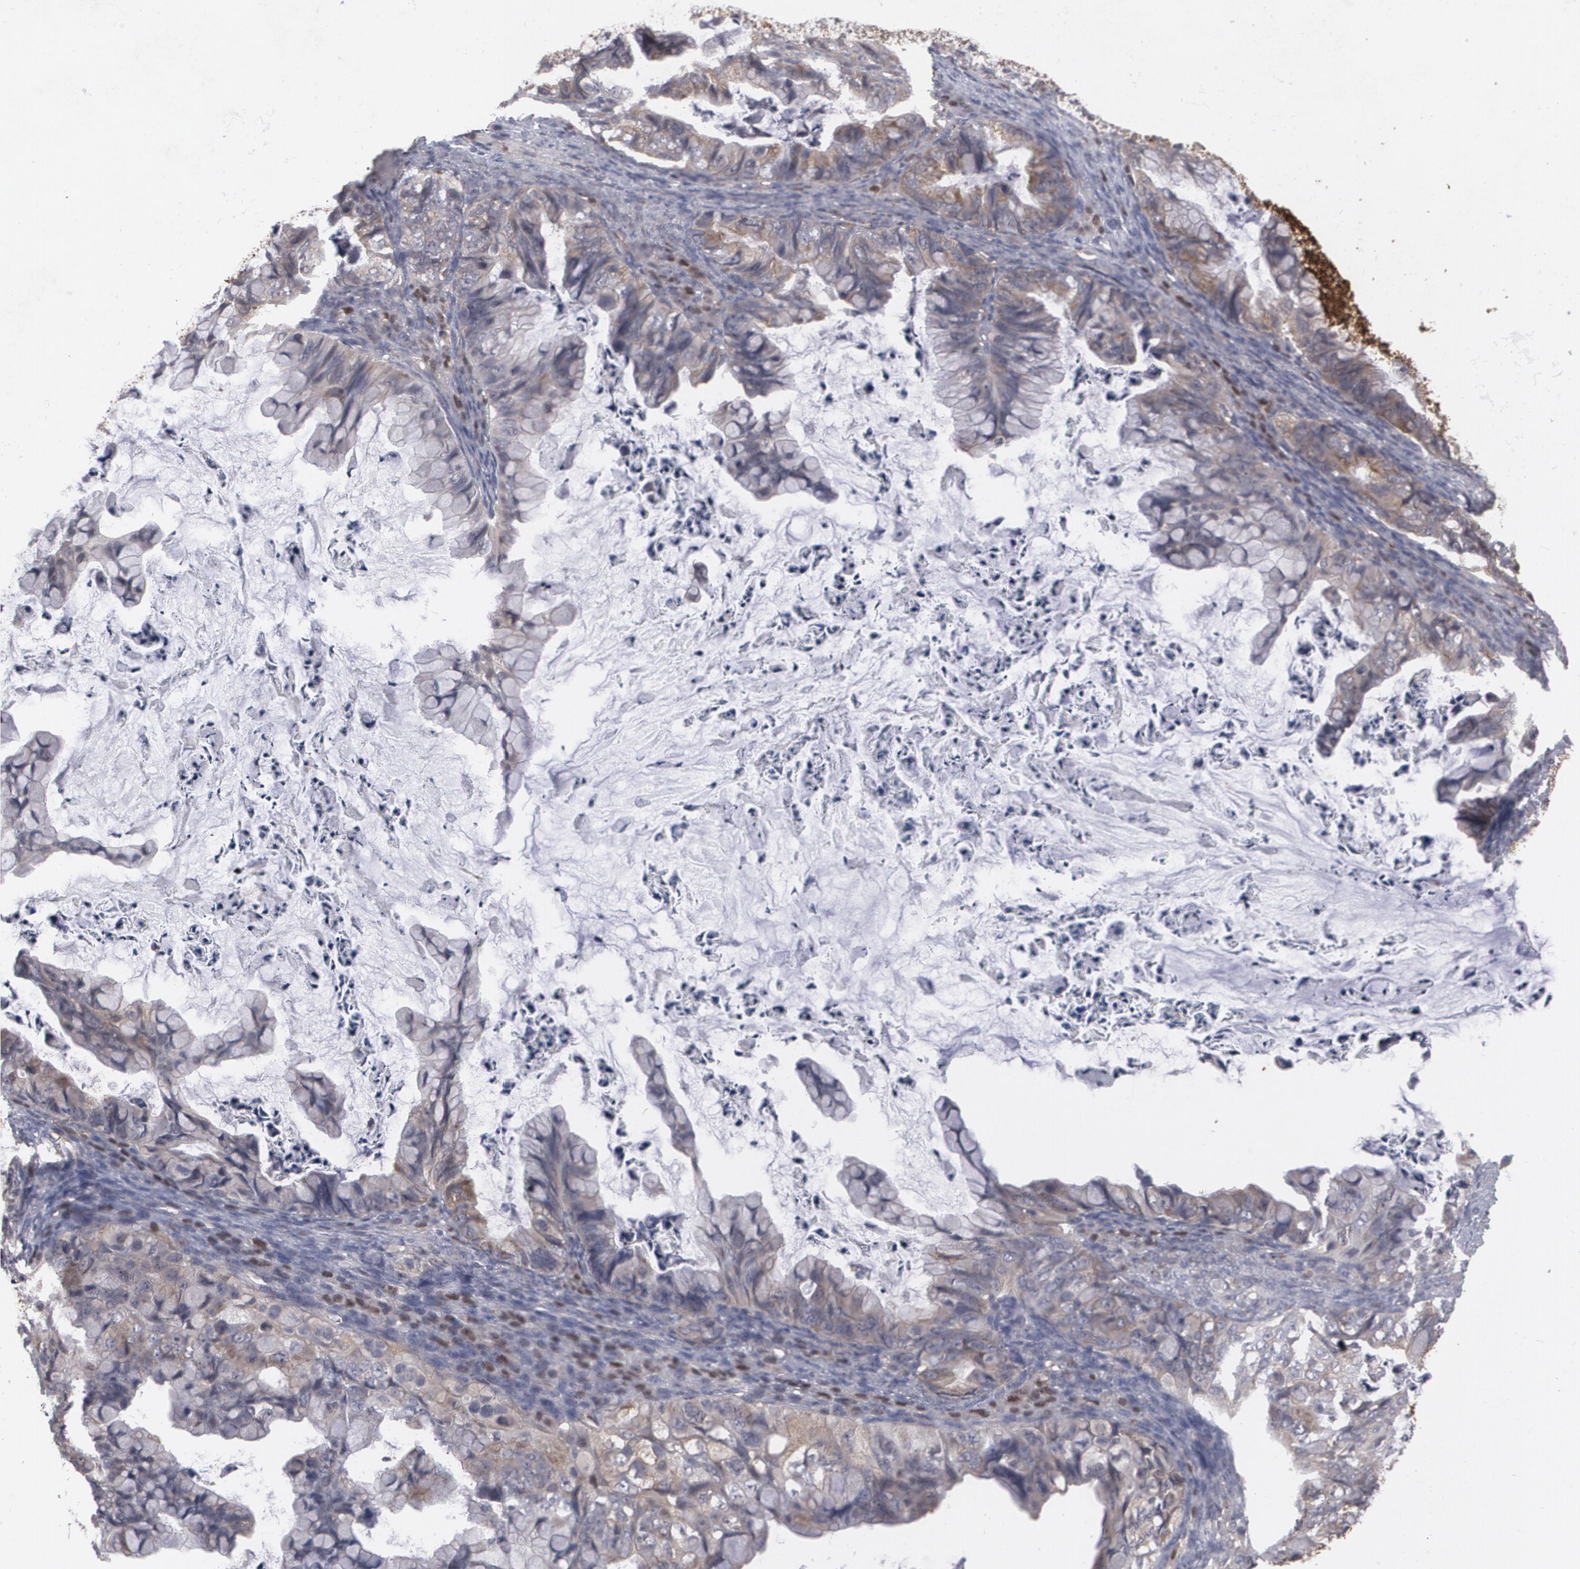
{"staining": {"intensity": "weak", "quantity": "25%-75%", "location": "cytoplasmic/membranous"}, "tissue": "ovarian cancer", "cell_type": "Tumor cells", "image_type": "cancer", "snomed": [{"axis": "morphology", "description": "Cystadenocarcinoma, mucinous, NOS"}, {"axis": "topography", "description": "Ovary"}], "caption": "Brown immunohistochemical staining in human mucinous cystadenocarcinoma (ovarian) reveals weak cytoplasmic/membranous positivity in about 25%-75% of tumor cells.", "gene": "HTT", "patient": {"sex": "female", "age": 36}}